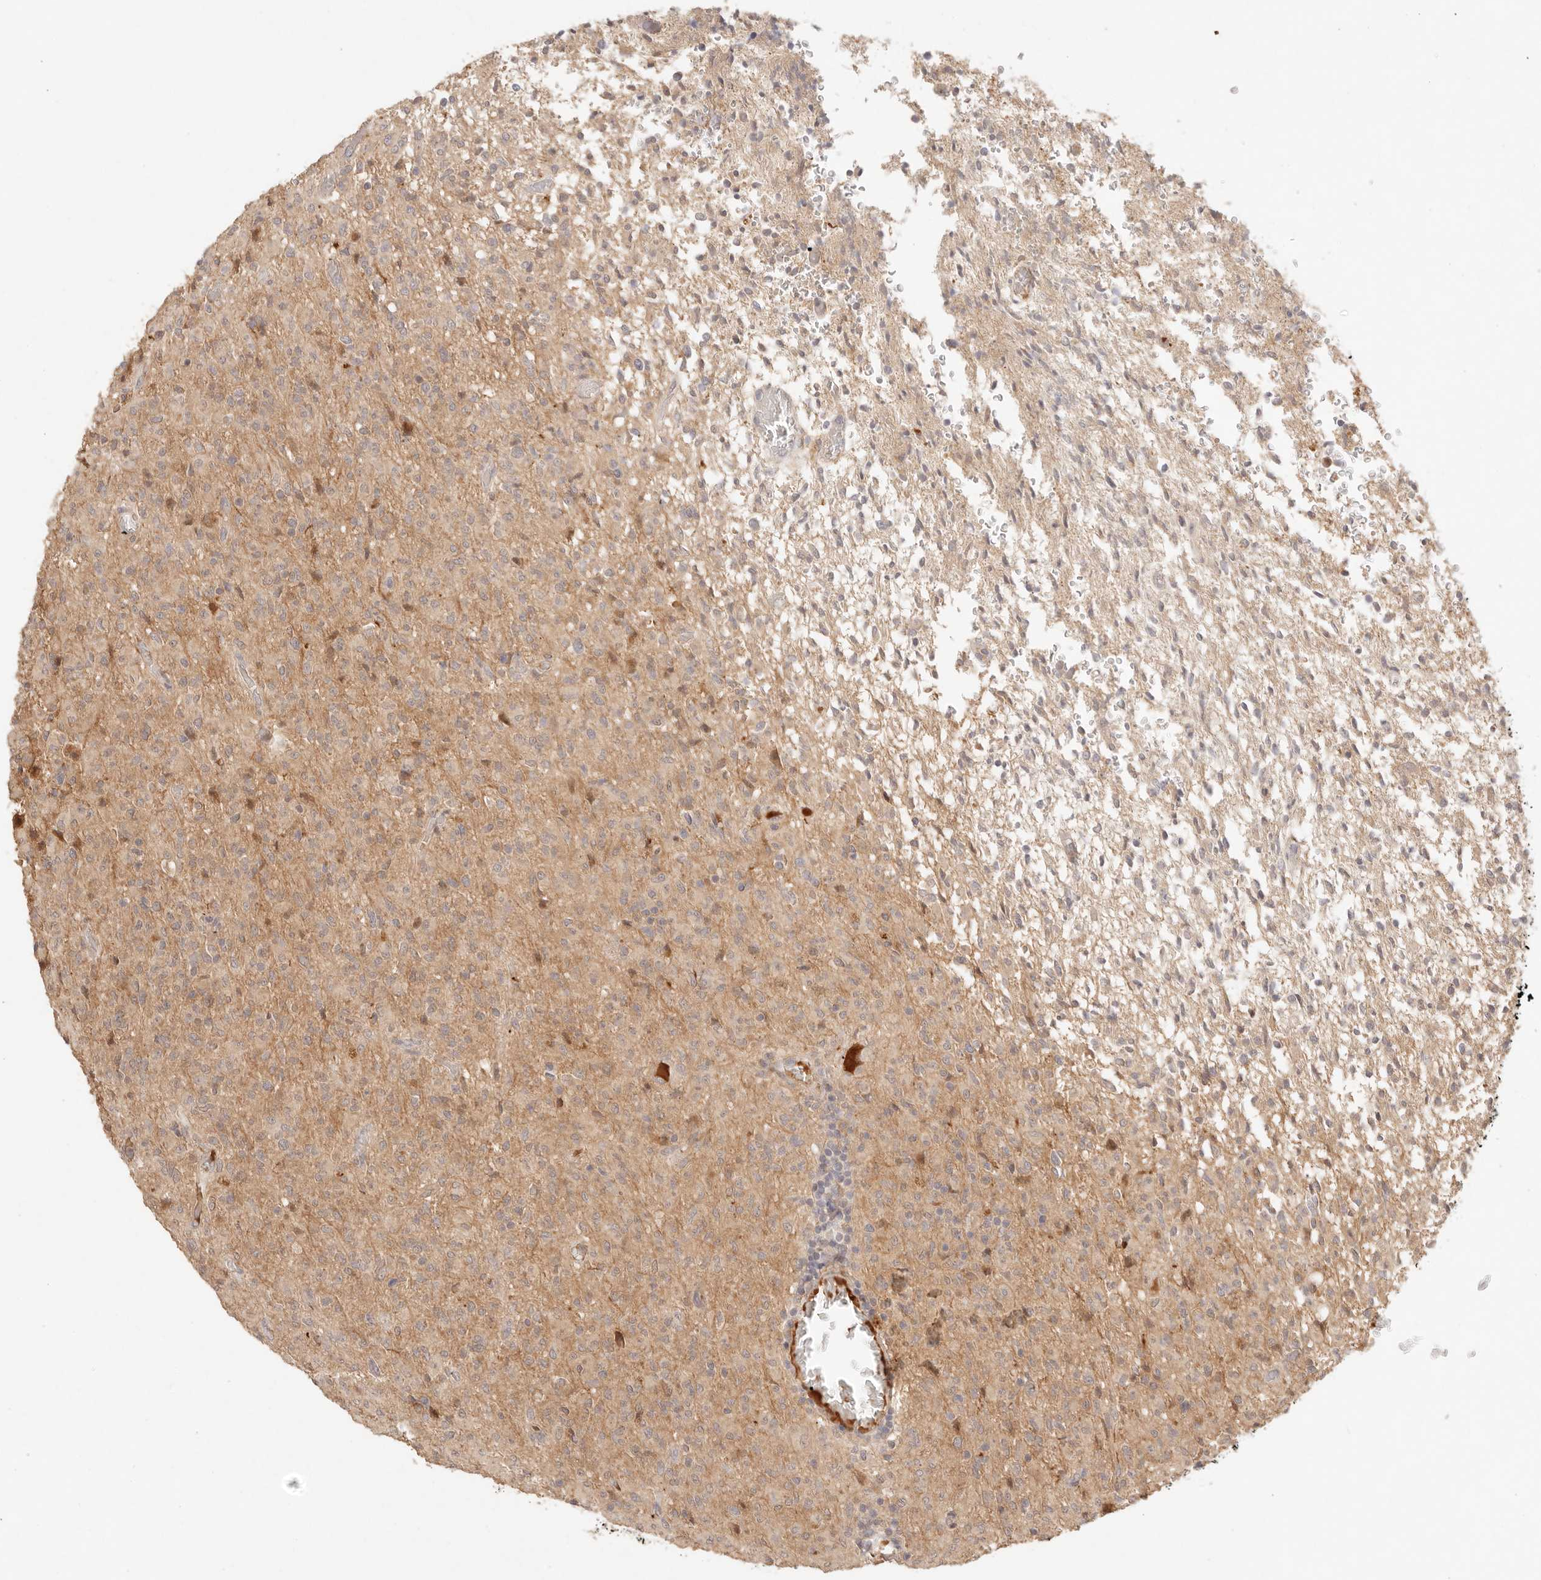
{"staining": {"intensity": "weak", "quantity": ">75%", "location": "cytoplasmic/membranous"}, "tissue": "glioma", "cell_type": "Tumor cells", "image_type": "cancer", "snomed": [{"axis": "morphology", "description": "Glioma, malignant, High grade"}, {"axis": "topography", "description": "Brain"}], "caption": "Immunohistochemistry (DAB (3,3'-diaminobenzidine)) staining of malignant high-grade glioma displays weak cytoplasmic/membranous protein expression in approximately >75% of tumor cells.", "gene": "PHLDA3", "patient": {"sex": "female", "age": 57}}